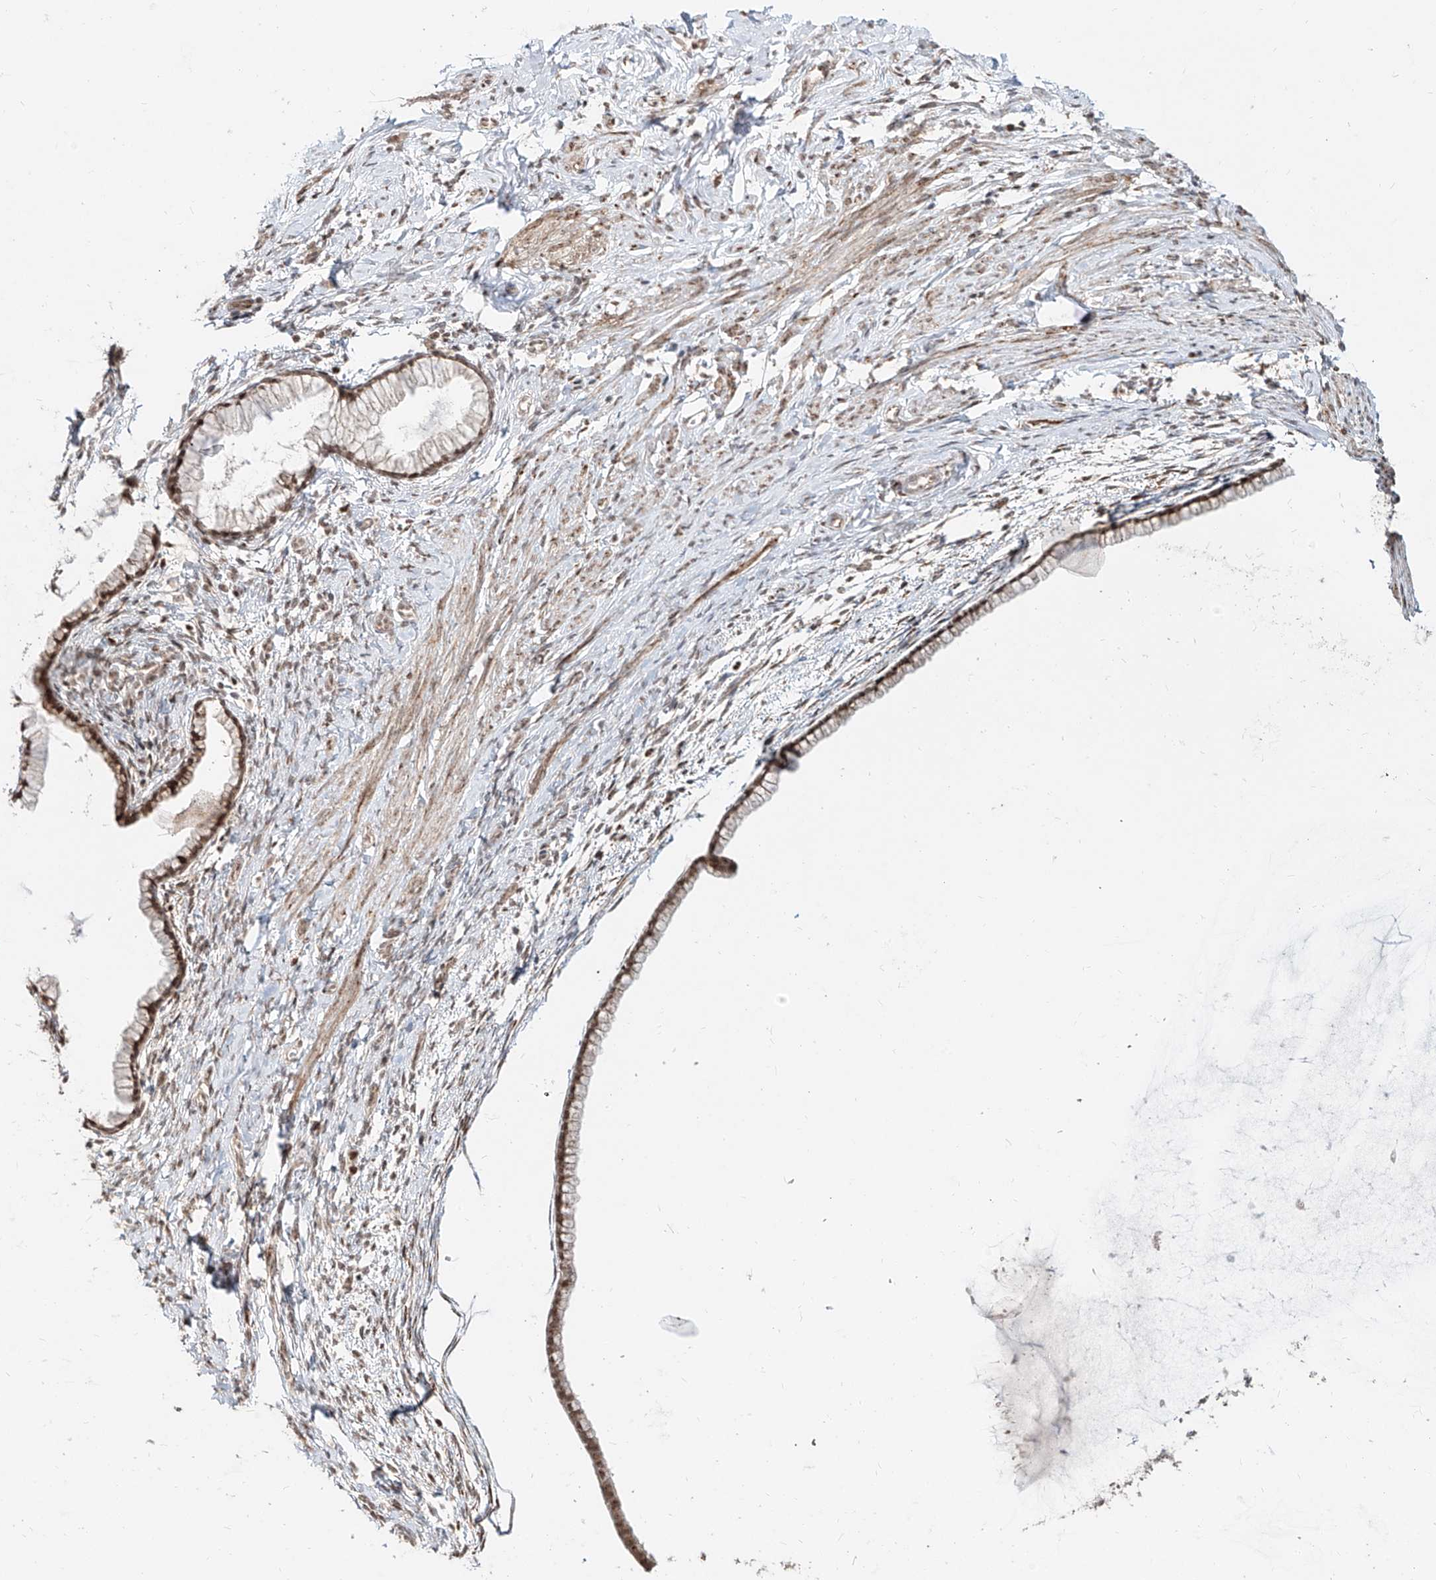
{"staining": {"intensity": "moderate", "quantity": ">75%", "location": "cytoplasmic/membranous,nuclear"}, "tissue": "cervix", "cell_type": "Glandular cells", "image_type": "normal", "snomed": [{"axis": "morphology", "description": "Normal tissue, NOS"}, {"axis": "topography", "description": "Cervix"}], "caption": "Brown immunohistochemical staining in normal human cervix shows moderate cytoplasmic/membranous,nuclear staining in about >75% of glandular cells. (DAB (3,3'-diaminobenzidine) IHC, brown staining for protein, blue staining for nuclei).", "gene": "ZNF710", "patient": {"sex": "female", "age": 75}}